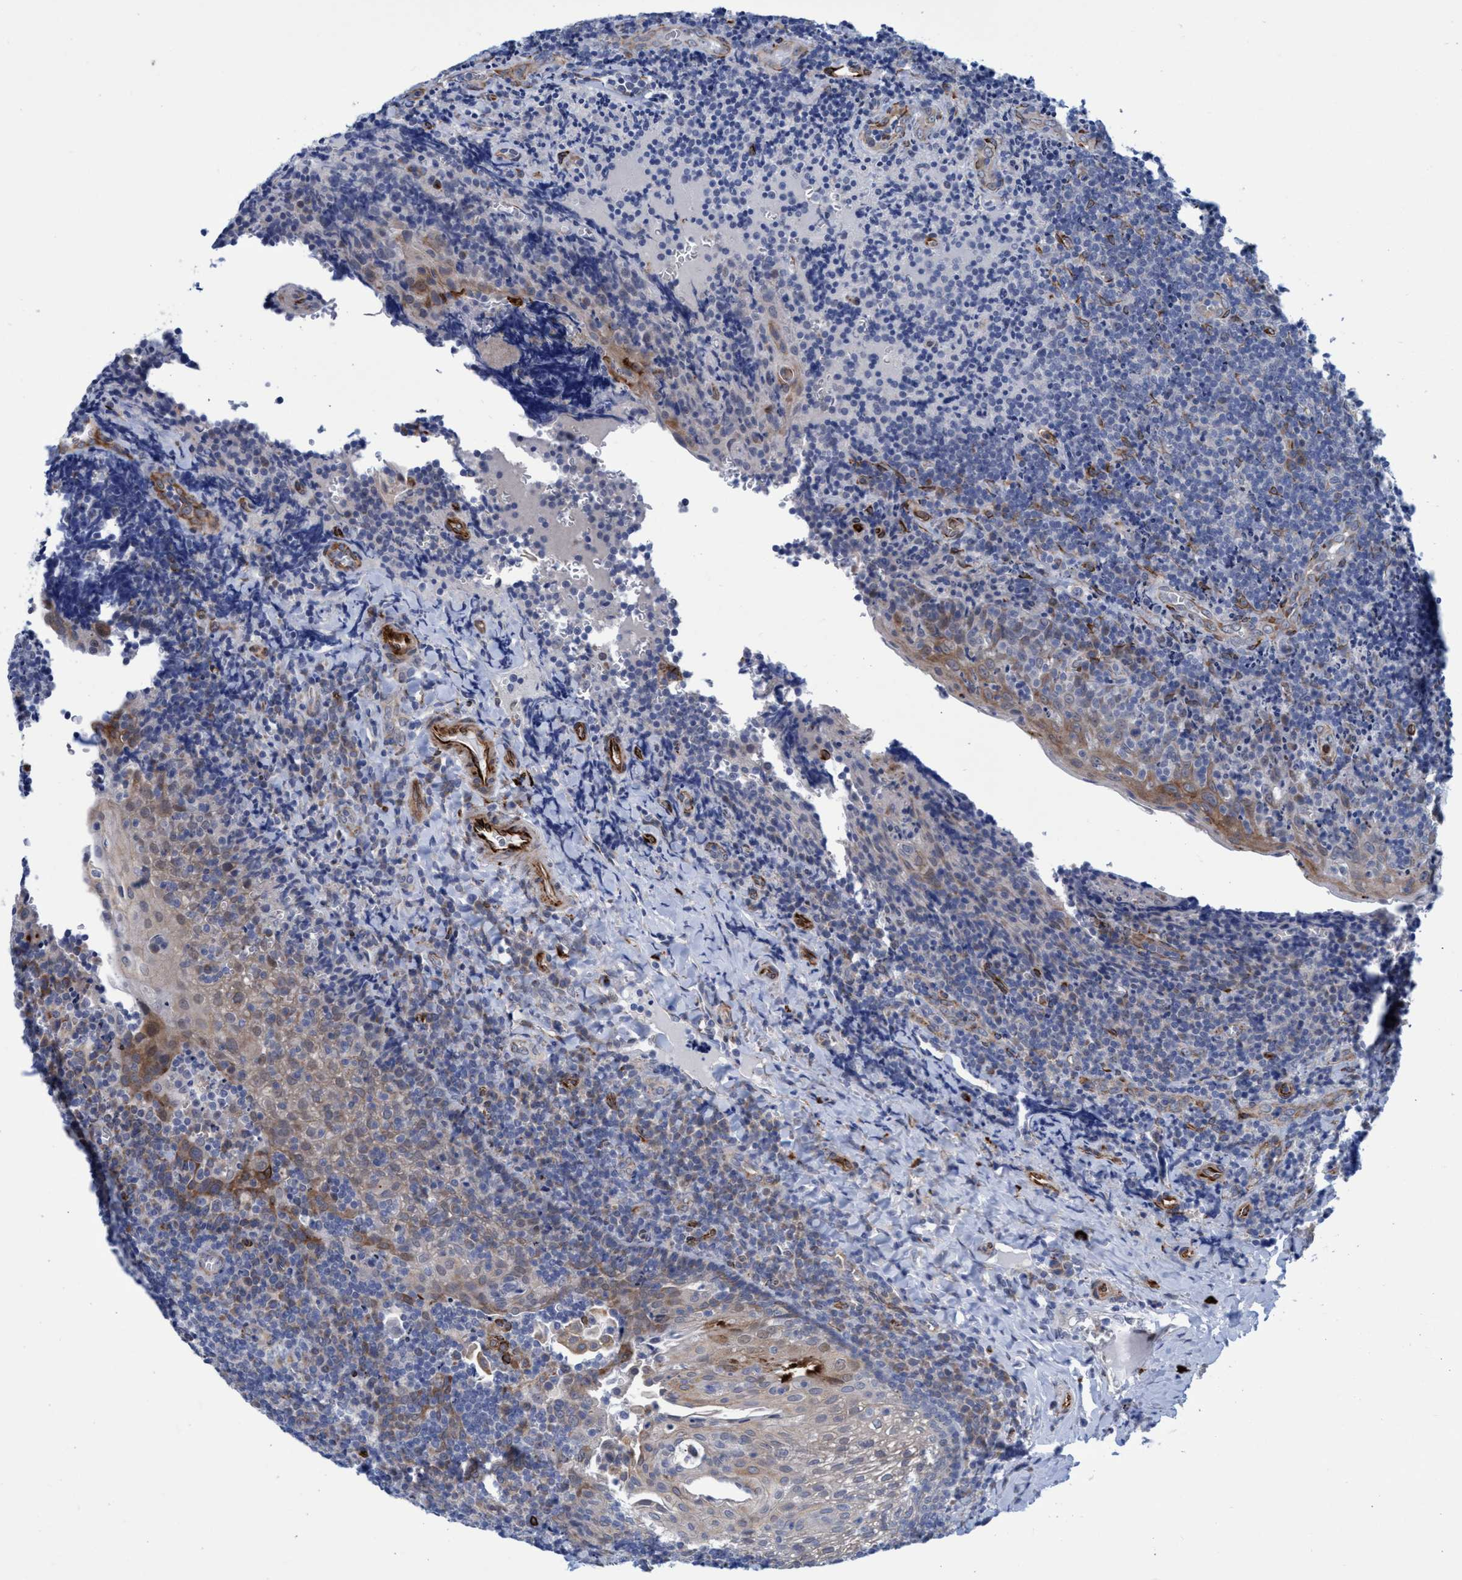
{"staining": {"intensity": "weak", "quantity": "<25%", "location": "cytoplasmic/membranous"}, "tissue": "tonsil", "cell_type": "Germinal center cells", "image_type": "normal", "snomed": [{"axis": "morphology", "description": "Normal tissue, NOS"}, {"axis": "morphology", "description": "Inflammation, NOS"}, {"axis": "topography", "description": "Tonsil"}], "caption": "Germinal center cells are negative for brown protein staining in normal tonsil. (DAB IHC, high magnification).", "gene": "SLC43A2", "patient": {"sex": "female", "age": 31}}